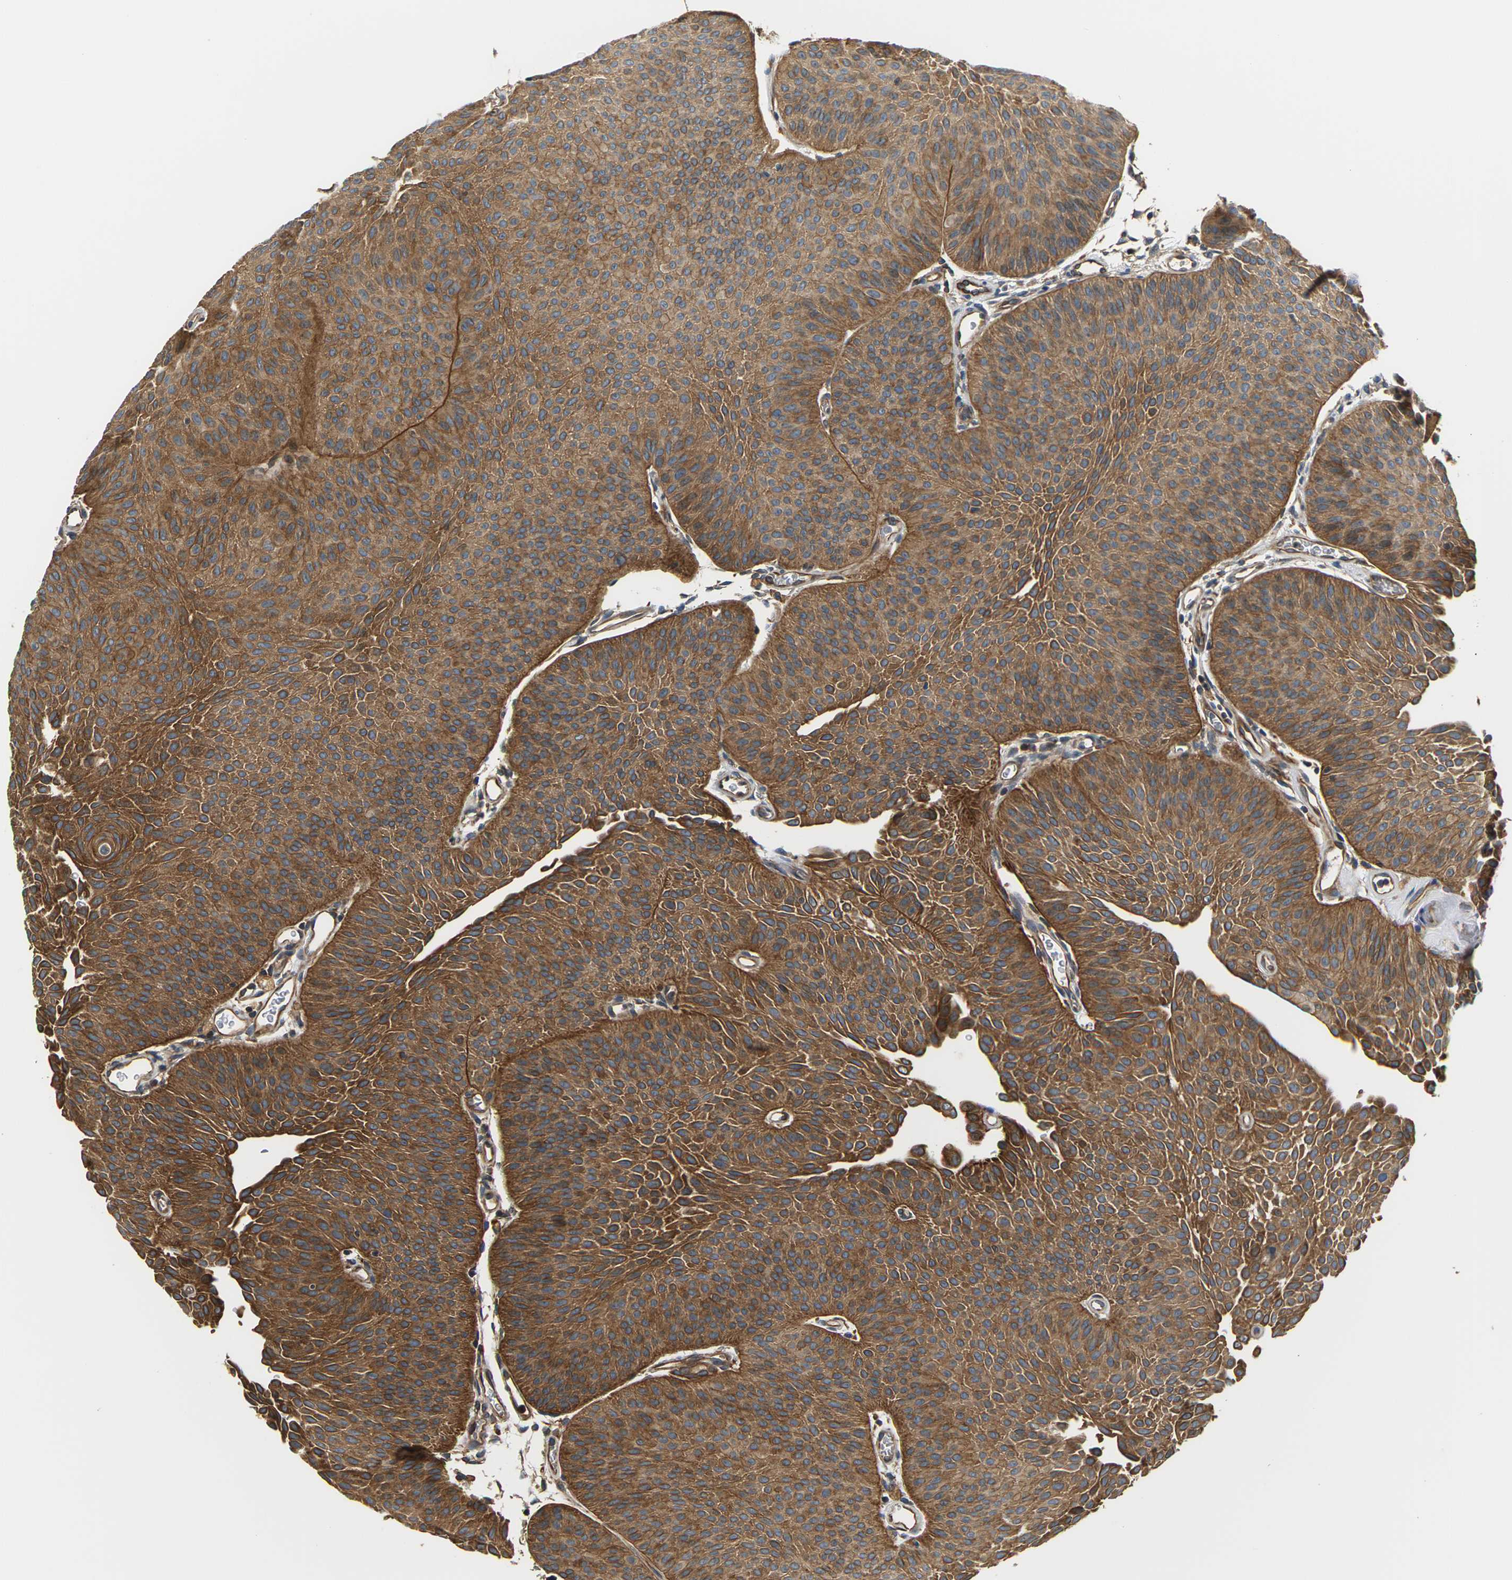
{"staining": {"intensity": "strong", "quantity": ">75%", "location": "cytoplasmic/membranous"}, "tissue": "urothelial cancer", "cell_type": "Tumor cells", "image_type": "cancer", "snomed": [{"axis": "morphology", "description": "Urothelial carcinoma, Low grade"}, {"axis": "topography", "description": "Urinary bladder"}], "caption": "Protein analysis of urothelial carcinoma (low-grade) tissue reveals strong cytoplasmic/membranous positivity in about >75% of tumor cells.", "gene": "PCDHB4", "patient": {"sex": "female", "age": 60}}